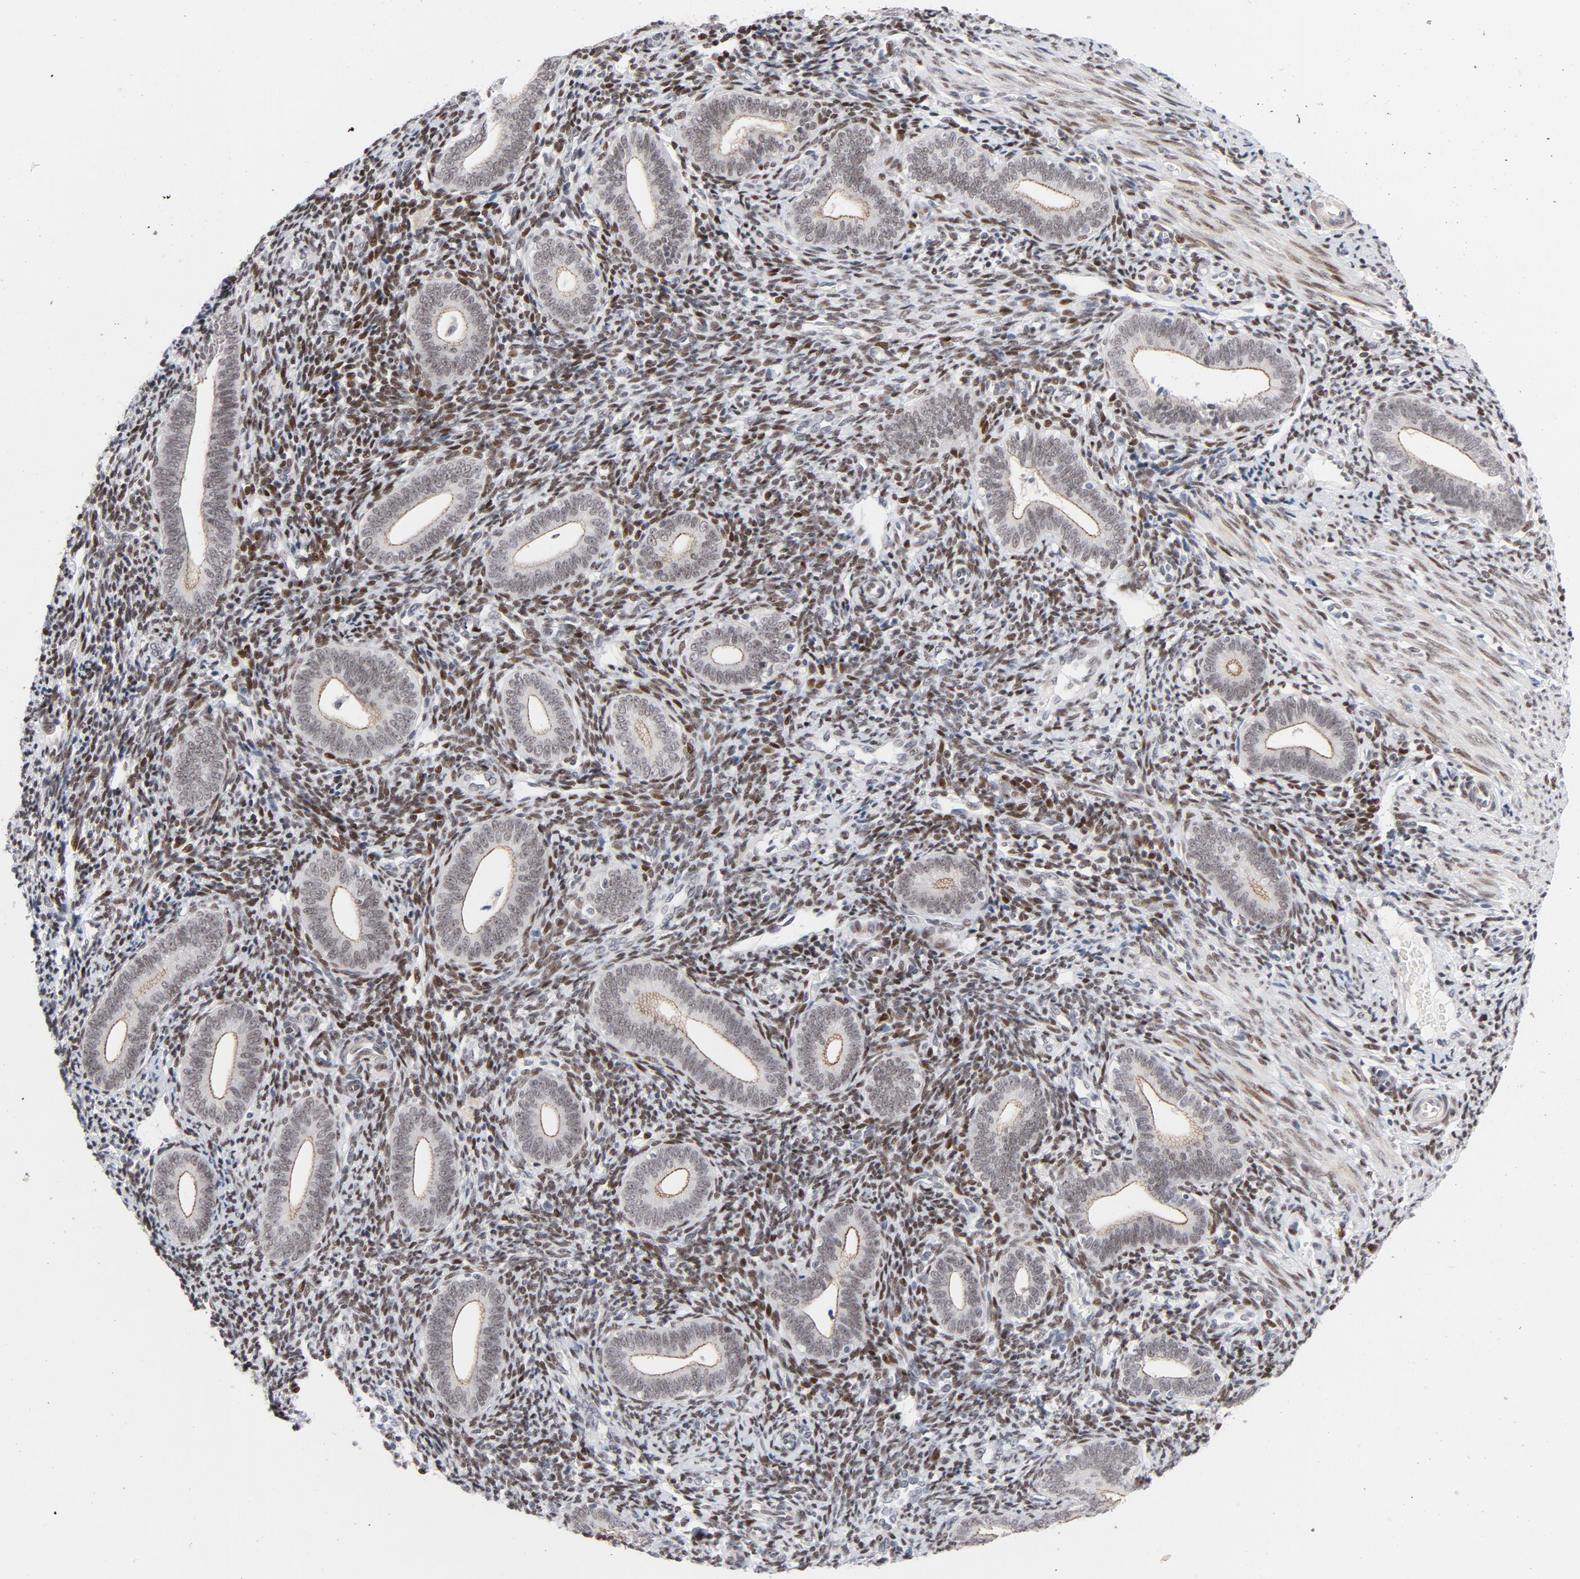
{"staining": {"intensity": "moderate", "quantity": "25%-75%", "location": "nuclear"}, "tissue": "endometrium", "cell_type": "Cells in endometrial stroma", "image_type": "normal", "snomed": [{"axis": "morphology", "description": "Normal tissue, NOS"}, {"axis": "topography", "description": "Uterus"}, {"axis": "topography", "description": "Endometrium"}], "caption": "Protein expression analysis of normal endometrium displays moderate nuclear expression in approximately 25%-75% of cells in endometrial stroma.", "gene": "NFIC", "patient": {"sex": "female", "age": 33}}